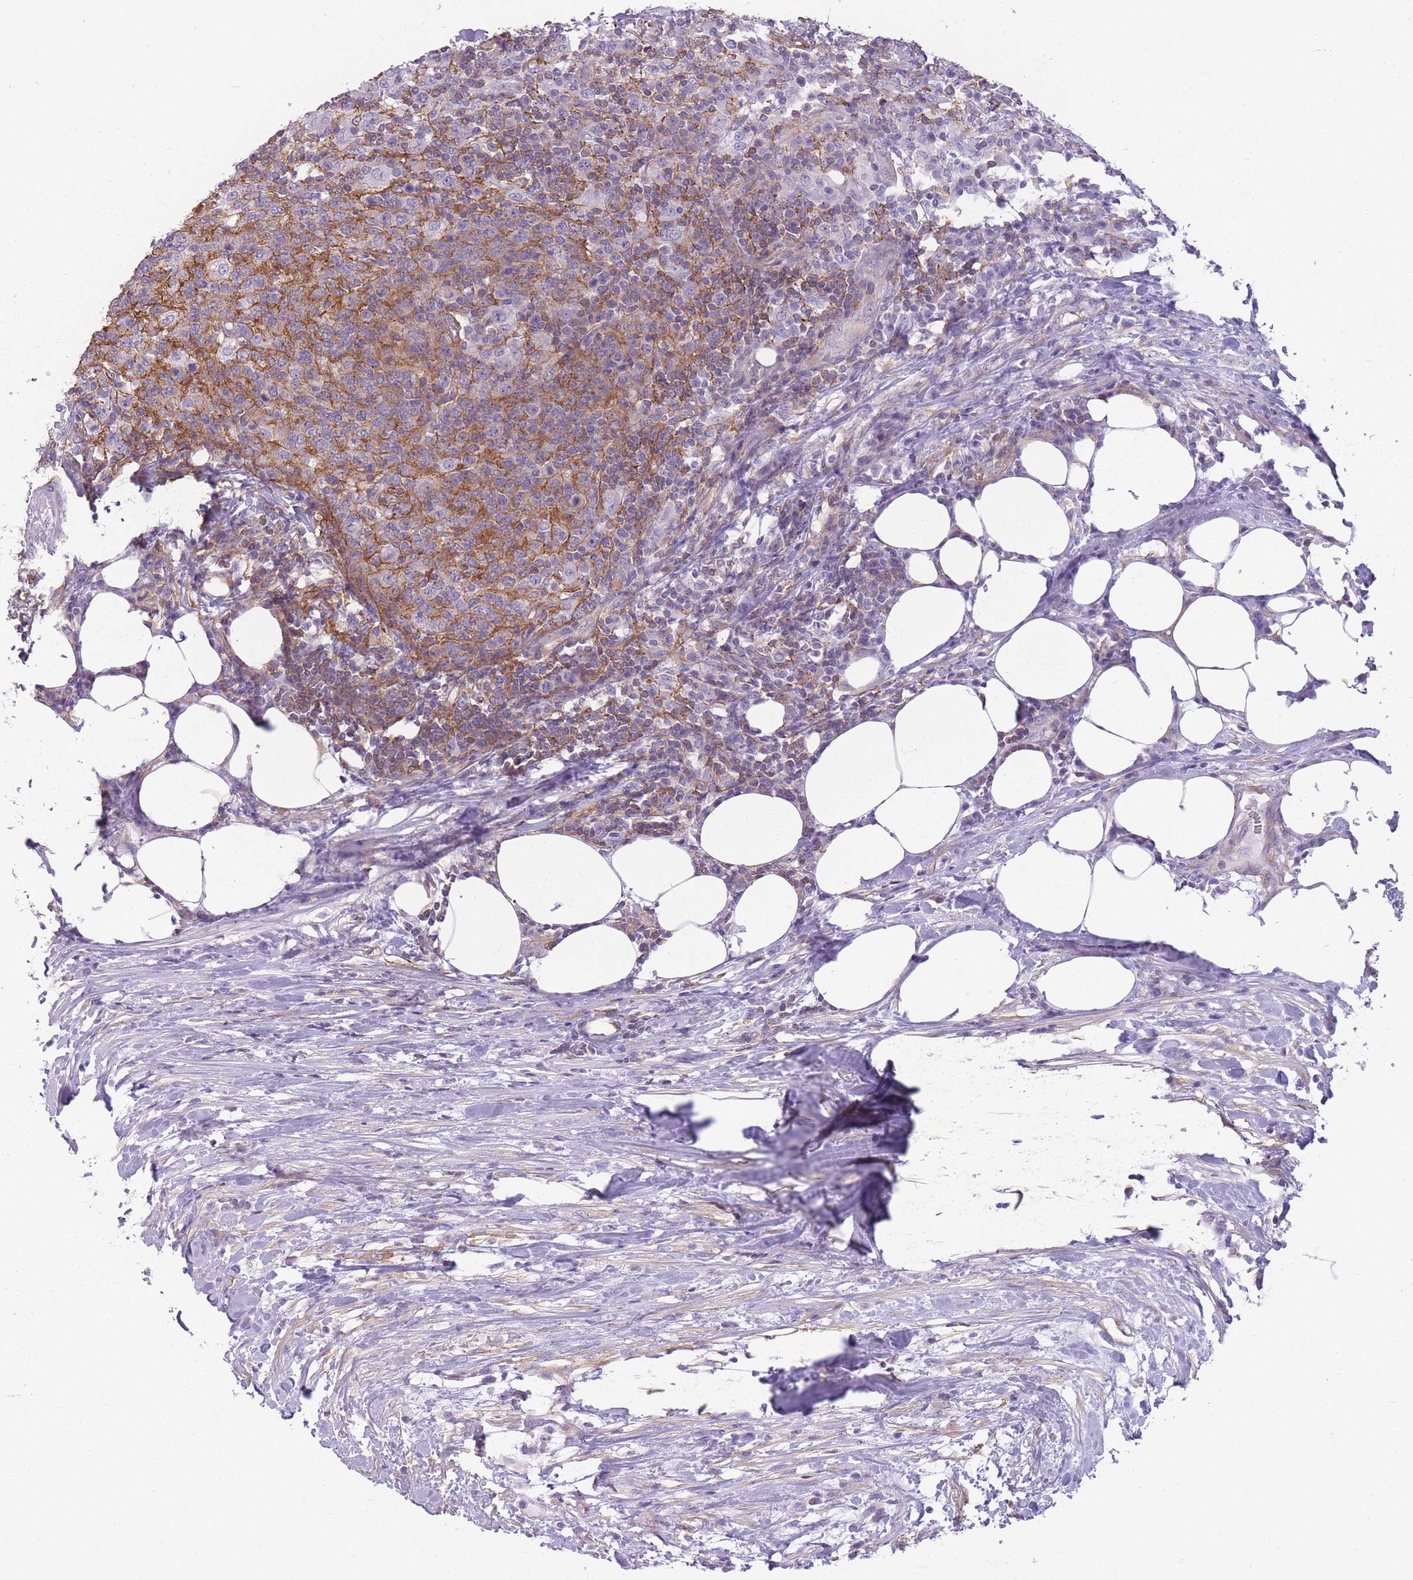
{"staining": {"intensity": "weak", "quantity": "25%-75%", "location": "cytoplasmic/membranous"}, "tissue": "urothelial cancer", "cell_type": "Tumor cells", "image_type": "cancer", "snomed": [{"axis": "morphology", "description": "Urothelial carcinoma, High grade"}, {"axis": "topography", "description": "Urinary bladder"}], "caption": "A brown stain labels weak cytoplasmic/membranous positivity of a protein in human urothelial carcinoma (high-grade) tumor cells. Immunohistochemistry (ihc) stains the protein in brown and the nuclei are stained blue.", "gene": "ADD1", "patient": {"sex": "male", "age": 61}}